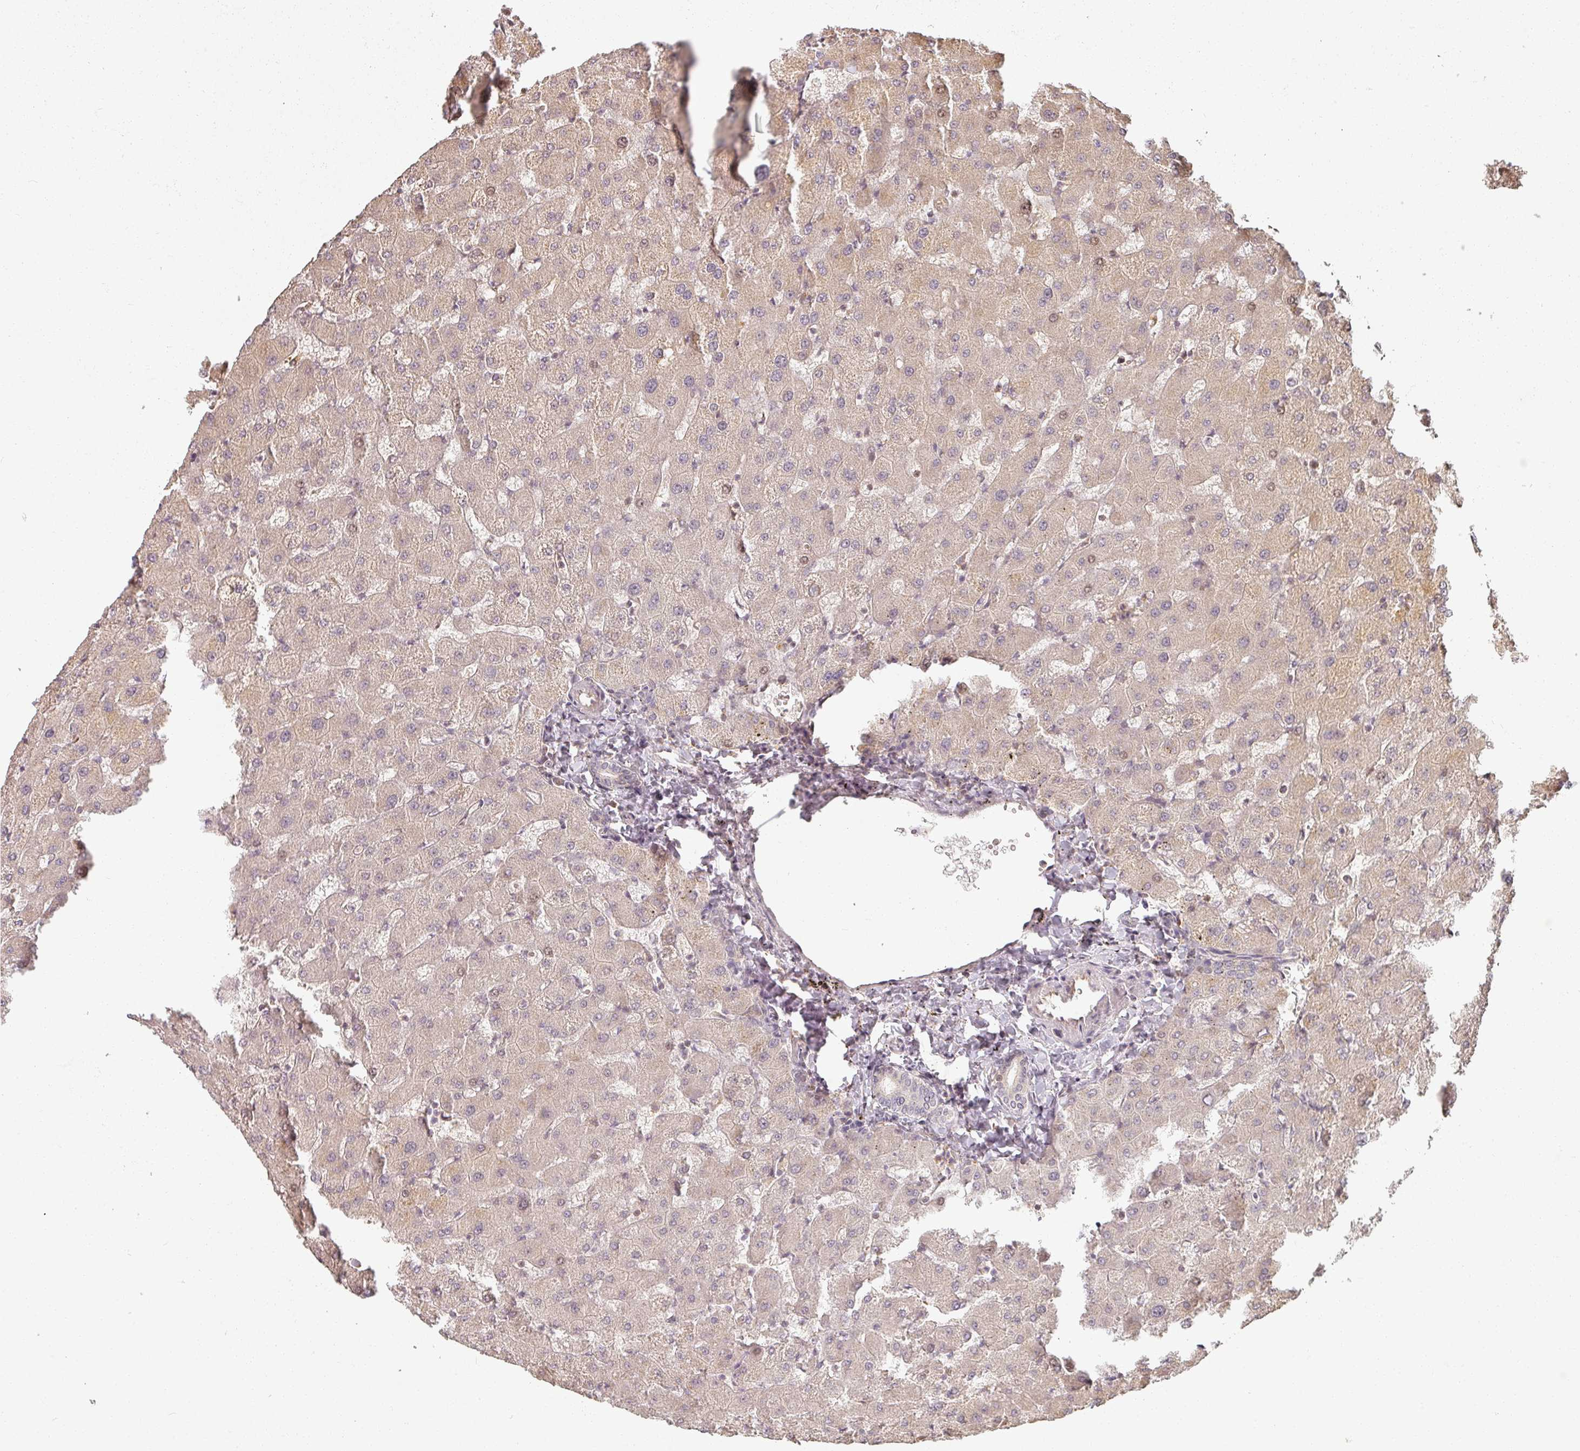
{"staining": {"intensity": "negative", "quantity": "none", "location": "none"}, "tissue": "liver", "cell_type": "Cholangiocytes", "image_type": "normal", "snomed": [{"axis": "morphology", "description": "Normal tissue, NOS"}, {"axis": "topography", "description": "Liver"}], "caption": "Image shows no protein staining in cholangiocytes of normal liver.", "gene": "MED19", "patient": {"sex": "female", "age": 63}}